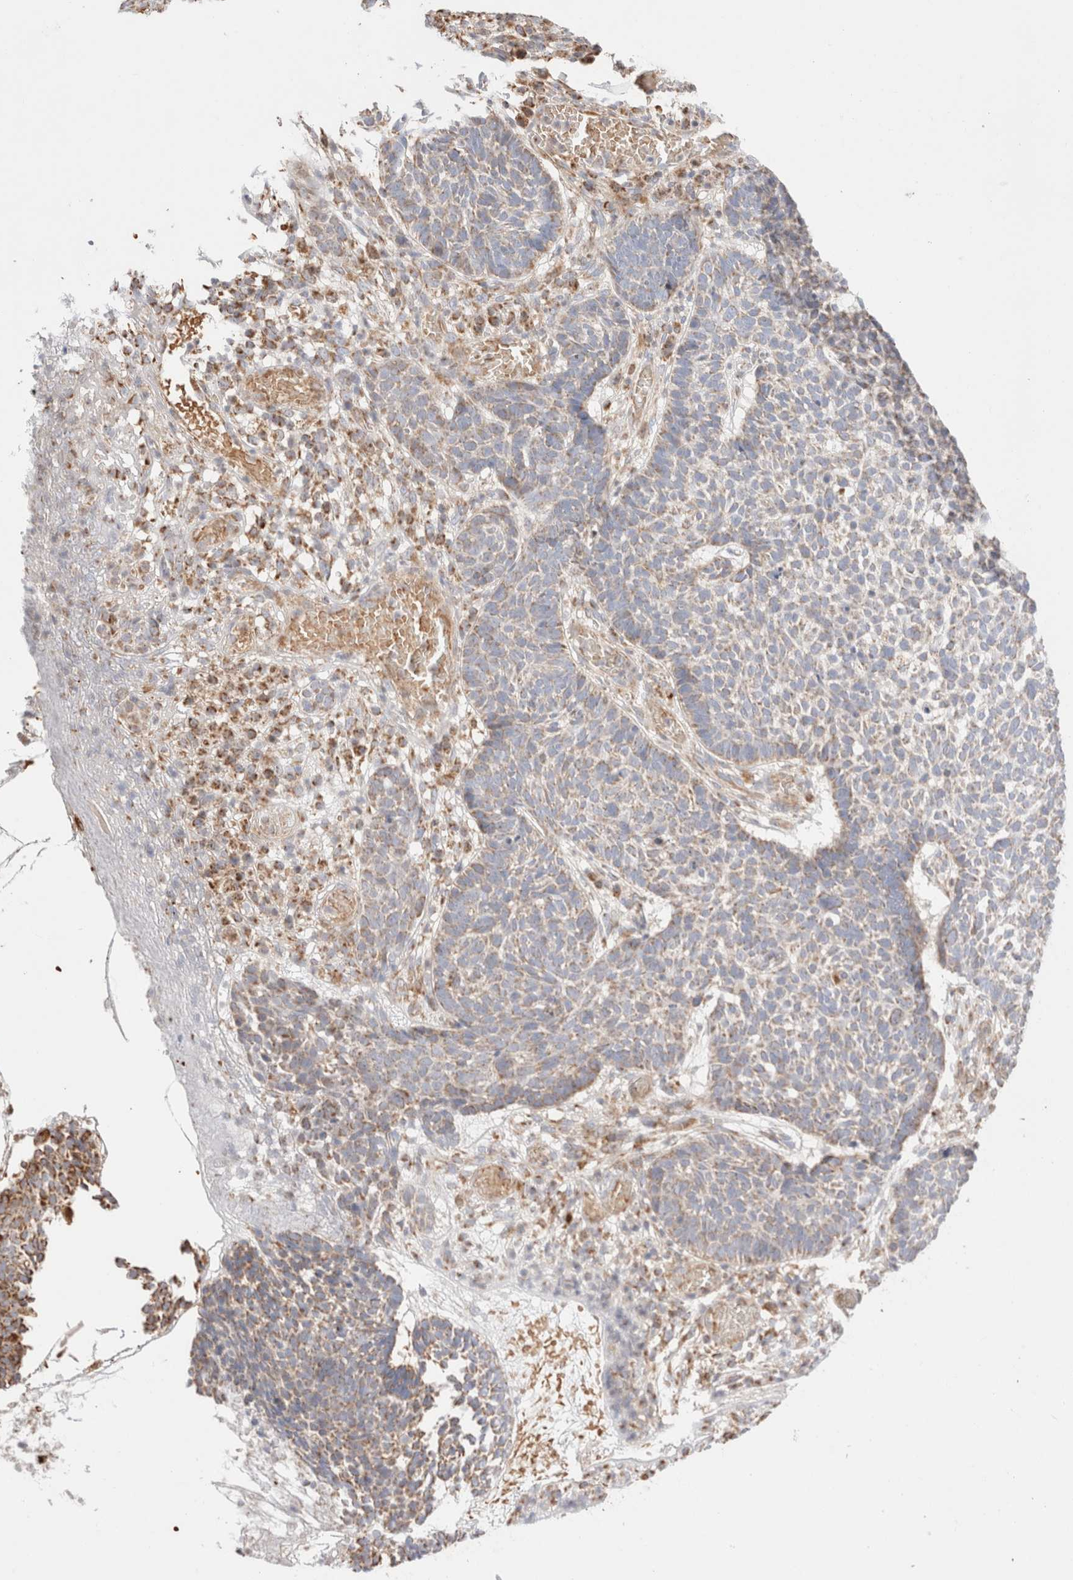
{"staining": {"intensity": "weak", "quantity": "<25%", "location": "cytoplasmic/membranous"}, "tissue": "skin cancer", "cell_type": "Tumor cells", "image_type": "cancer", "snomed": [{"axis": "morphology", "description": "Basal cell carcinoma"}, {"axis": "topography", "description": "Skin"}], "caption": "DAB (3,3'-diaminobenzidine) immunohistochemical staining of human skin cancer (basal cell carcinoma) displays no significant positivity in tumor cells.", "gene": "TMPPE", "patient": {"sex": "male", "age": 85}}